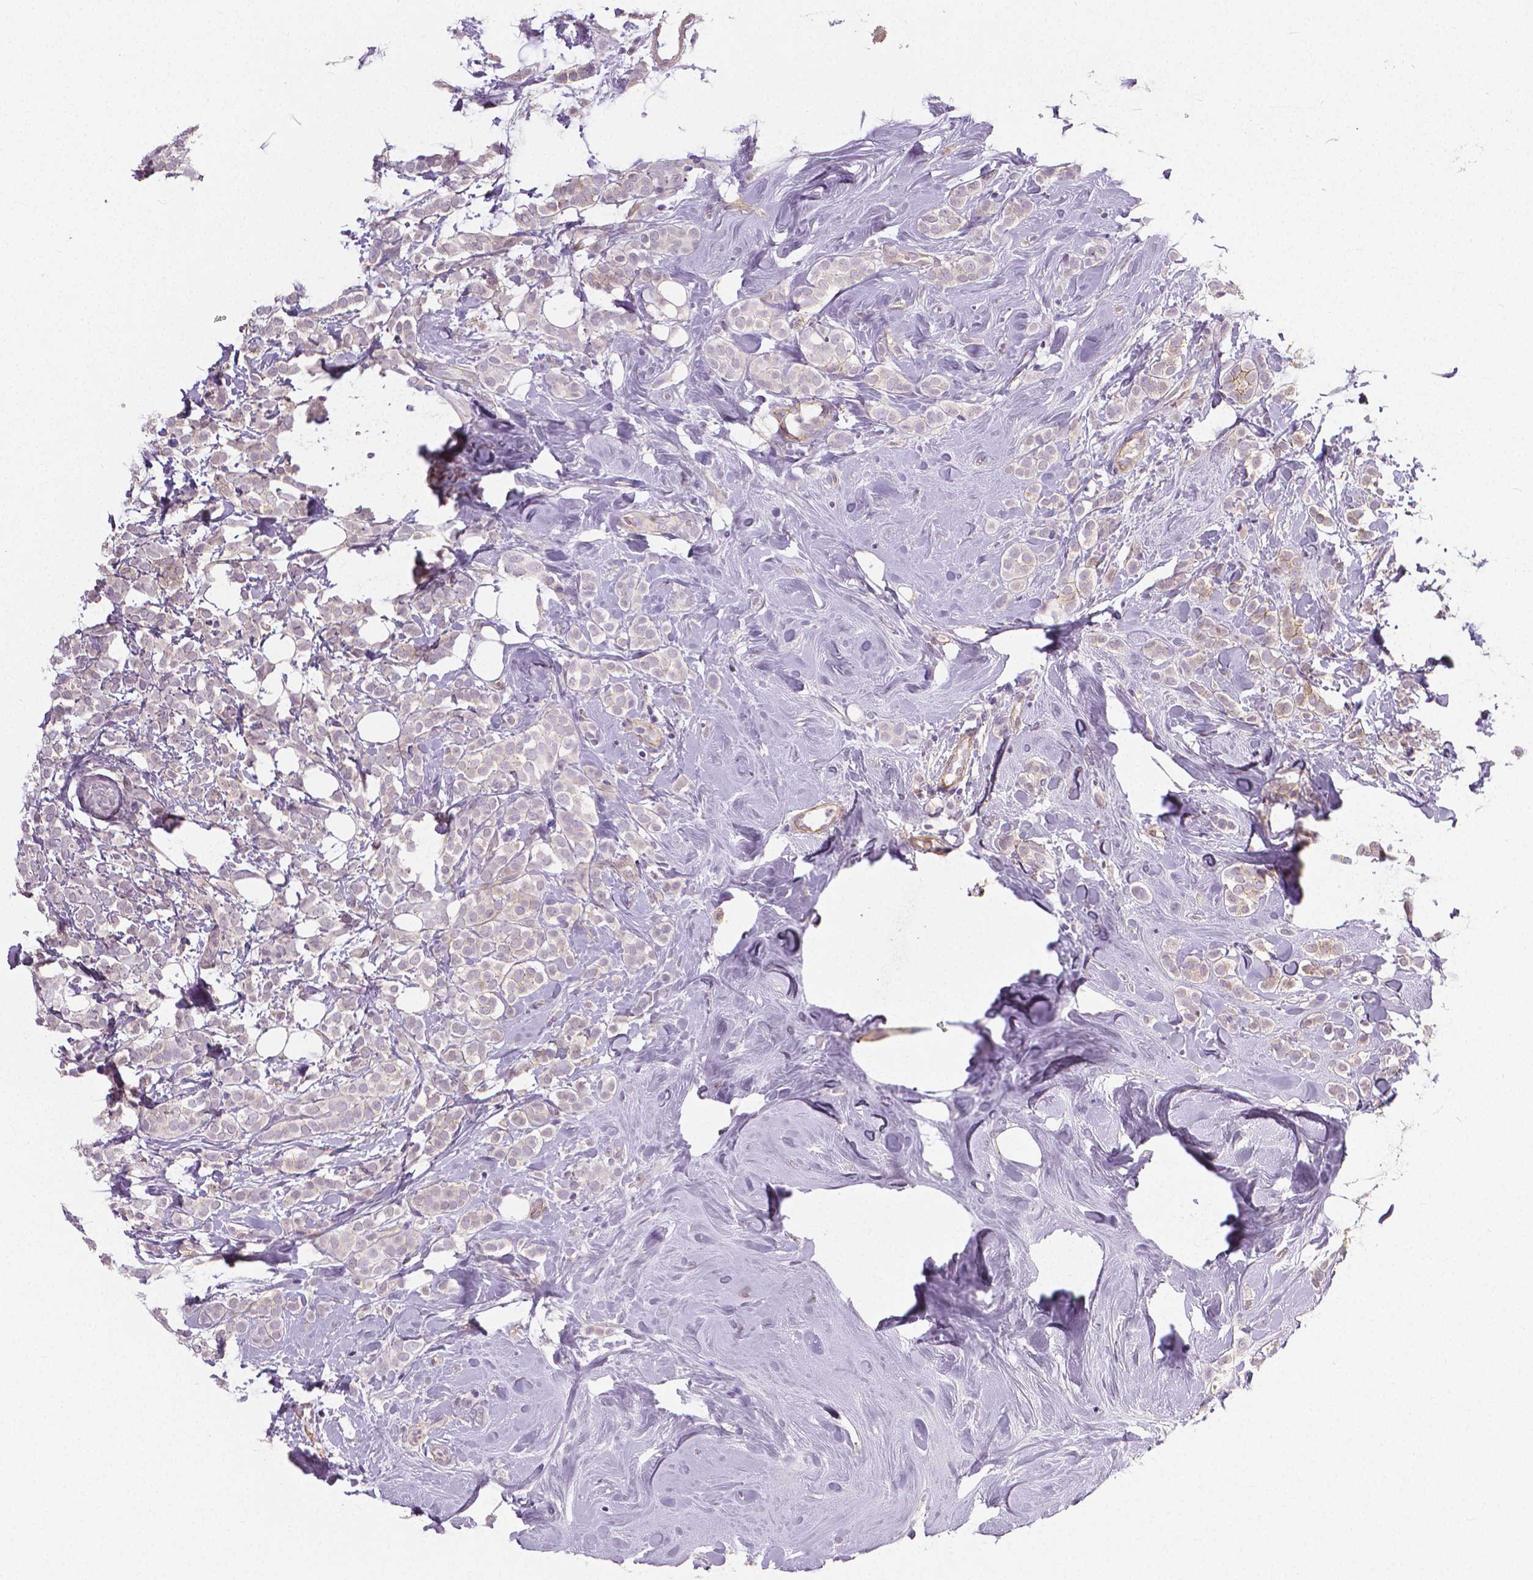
{"staining": {"intensity": "negative", "quantity": "none", "location": "none"}, "tissue": "breast cancer", "cell_type": "Tumor cells", "image_type": "cancer", "snomed": [{"axis": "morphology", "description": "Lobular carcinoma"}, {"axis": "topography", "description": "Breast"}], "caption": "Human breast lobular carcinoma stained for a protein using immunohistochemistry demonstrates no expression in tumor cells.", "gene": "FLT1", "patient": {"sex": "female", "age": 49}}